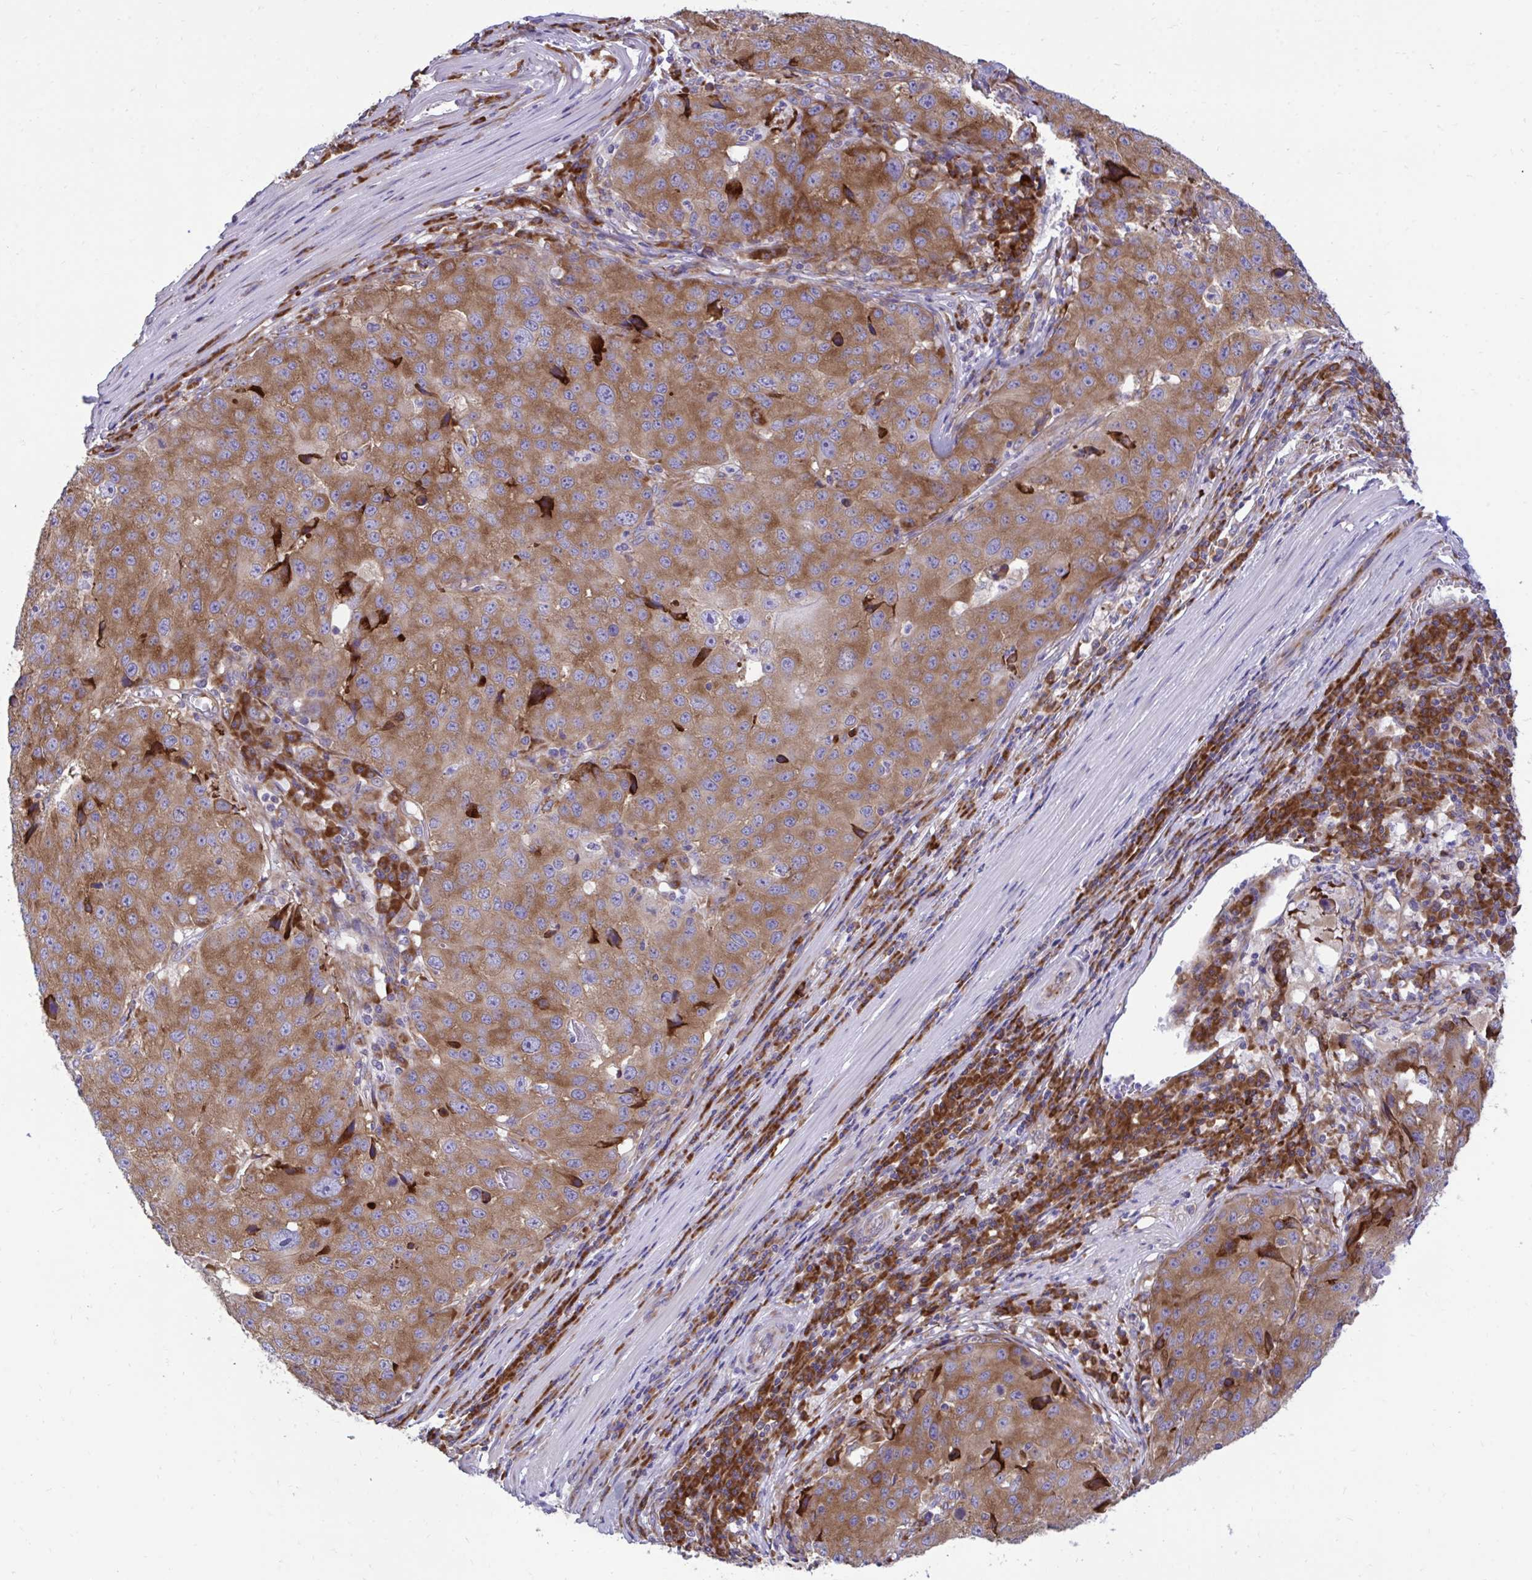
{"staining": {"intensity": "moderate", "quantity": ">75%", "location": "cytoplasmic/membranous"}, "tissue": "stomach cancer", "cell_type": "Tumor cells", "image_type": "cancer", "snomed": [{"axis": "morphology", "description": "Adenocarcinoma, NOS"}, {"axis": "topography", "description": "Stomach"}], "caption": "Protein analysis of stomach cancer tissue reveals moderate cytoplasmic/membranous staining in approximately >75% of tumor cells. The staining was performed using DAB to visualize the protein expression in brown, while the nuclei were stained in blue with hematoxylin (Magnification: 20x).", "gene": "RPS15", "patient": {"sex": "male", "age": 71}}